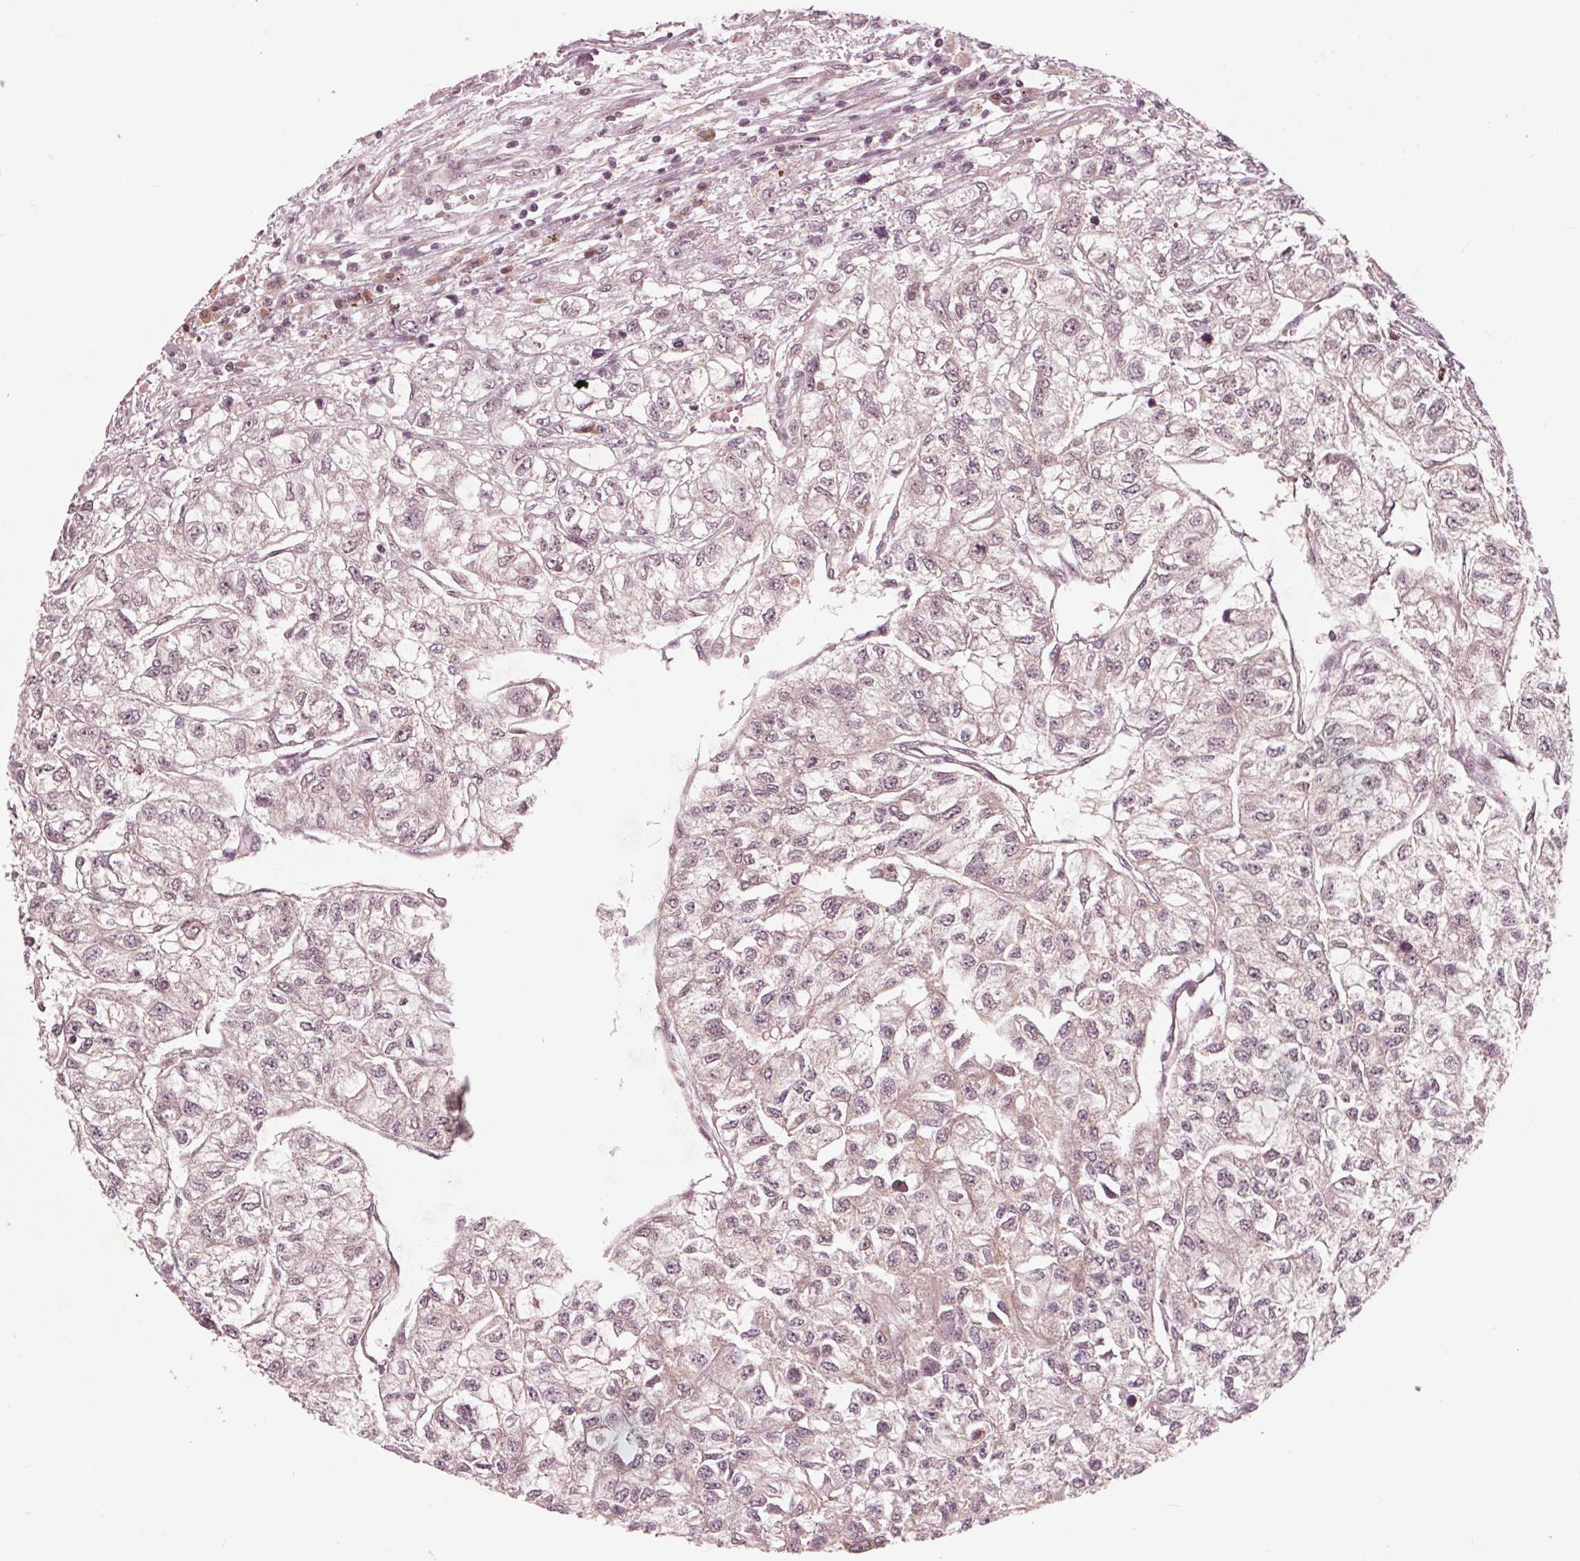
{"staining": {"intensity": "weak", "quantity": "<25%", "location": "cytoplasmic/membranous"}, "tissue": "renal cancer", "cell_type": "Tumor cells", "image_type": "cancer", "snomed": [{"axis": "morphology", "description": "Adenocarcinoma, NOS"}, {"axis": "topography", "description": "Kidney"}], "caption": "Immunohistochemical staining of adenocarcinoma (renal) exhibits no significant positivity in tumor cells.", "gene": "UBALD1", "patient": {"sex": "male", "age": 56}}